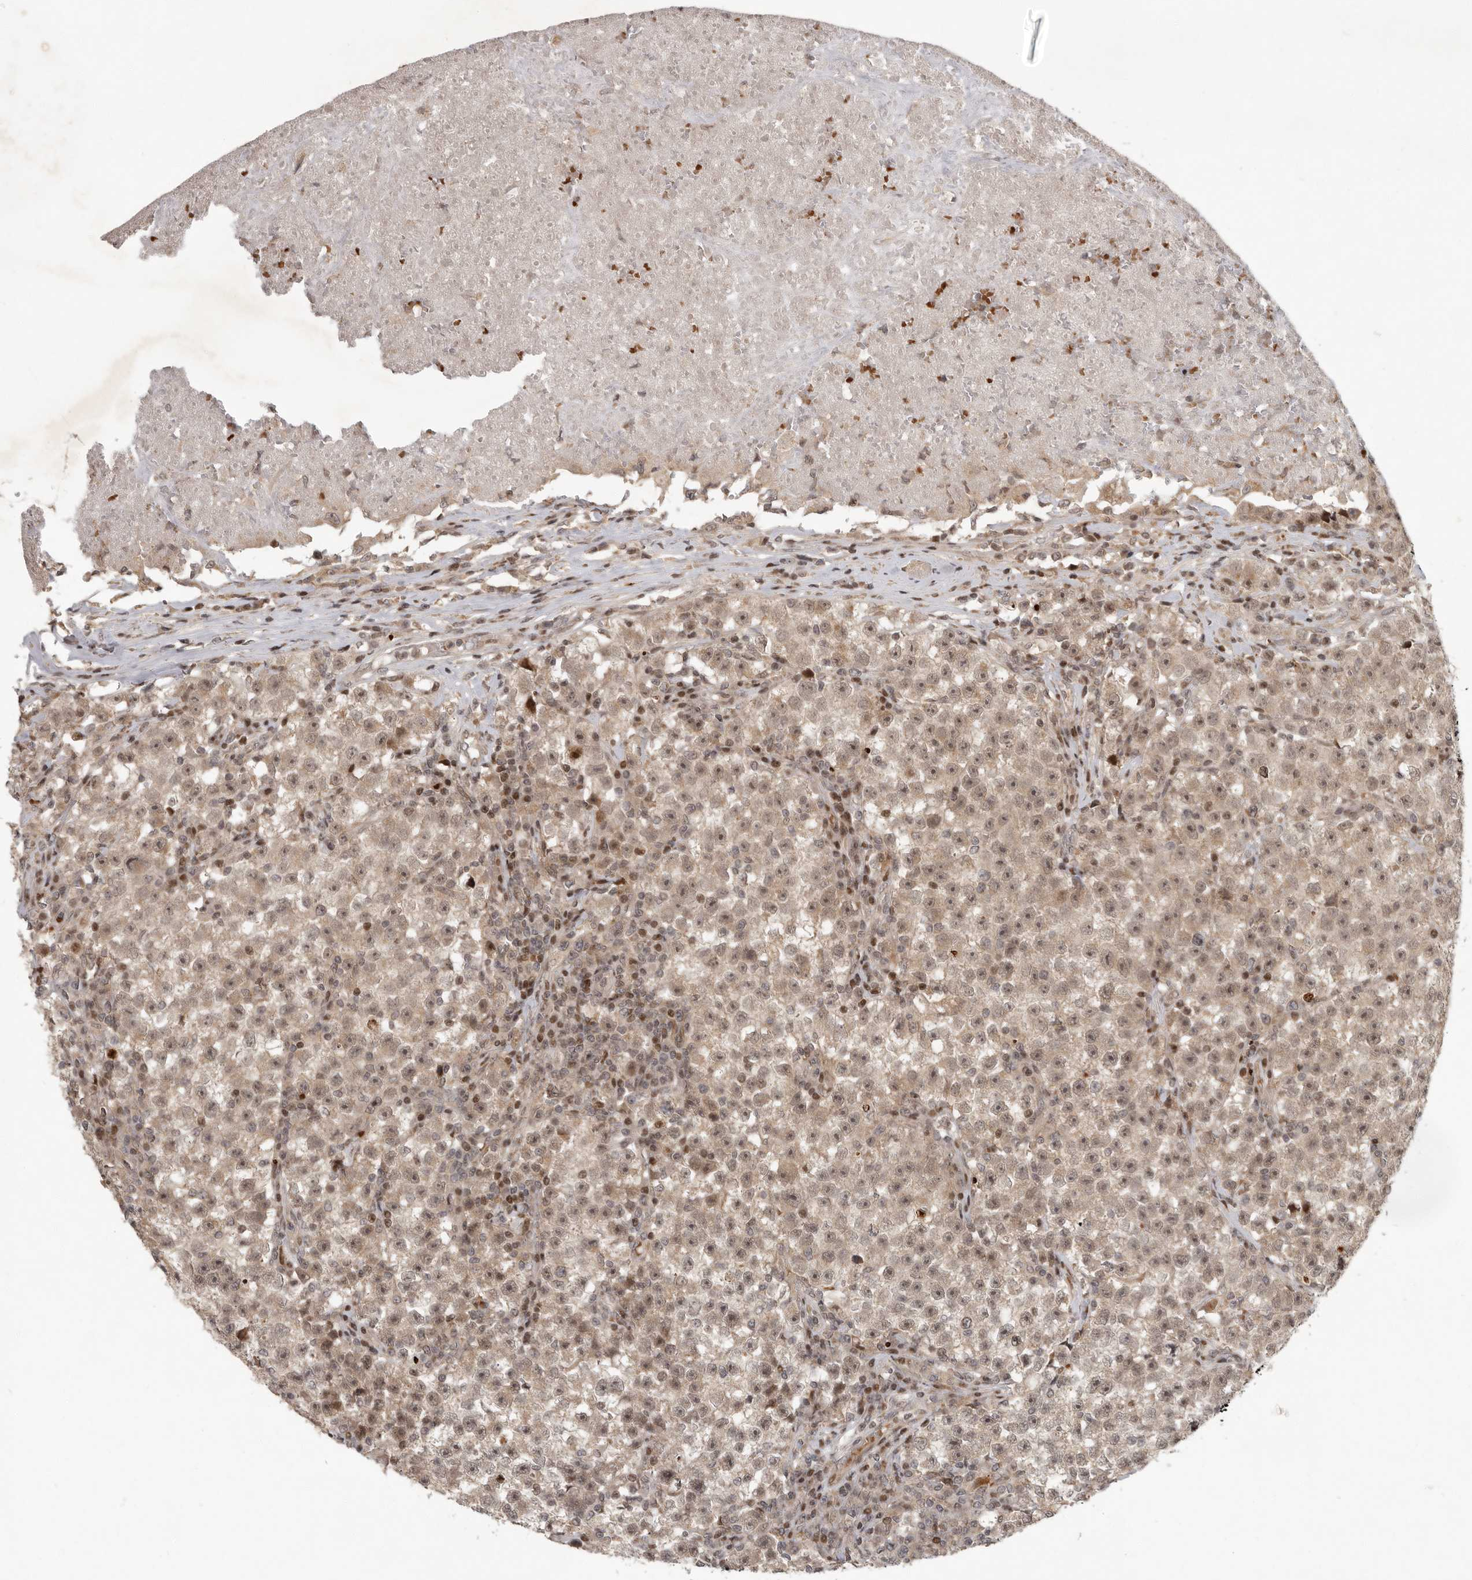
{"staining": {"intensity": "moderate", "quantity": ">75%", "location": "nuclear"}, "tissue": "testis cancer", "cell_type": "Tumor cells", "image_type": "cancer", "snomed": [{"axis": "morphology", "description": "Seminoma, NOS"}, {"axis": "topography", "description": "Testis"}], "caption": "Testis seminoma stained with DAB immunohistochemistry (IHC) reveals medium levels of moderate nuclear staining in approximately >75% of tumor cells. Using DAB (brown) and hematoxylin (blue) stains, captured at high magnification using brightfield microscopy.", "gene": "RABIF", "patient": {"sex": "male", "age": 22}}